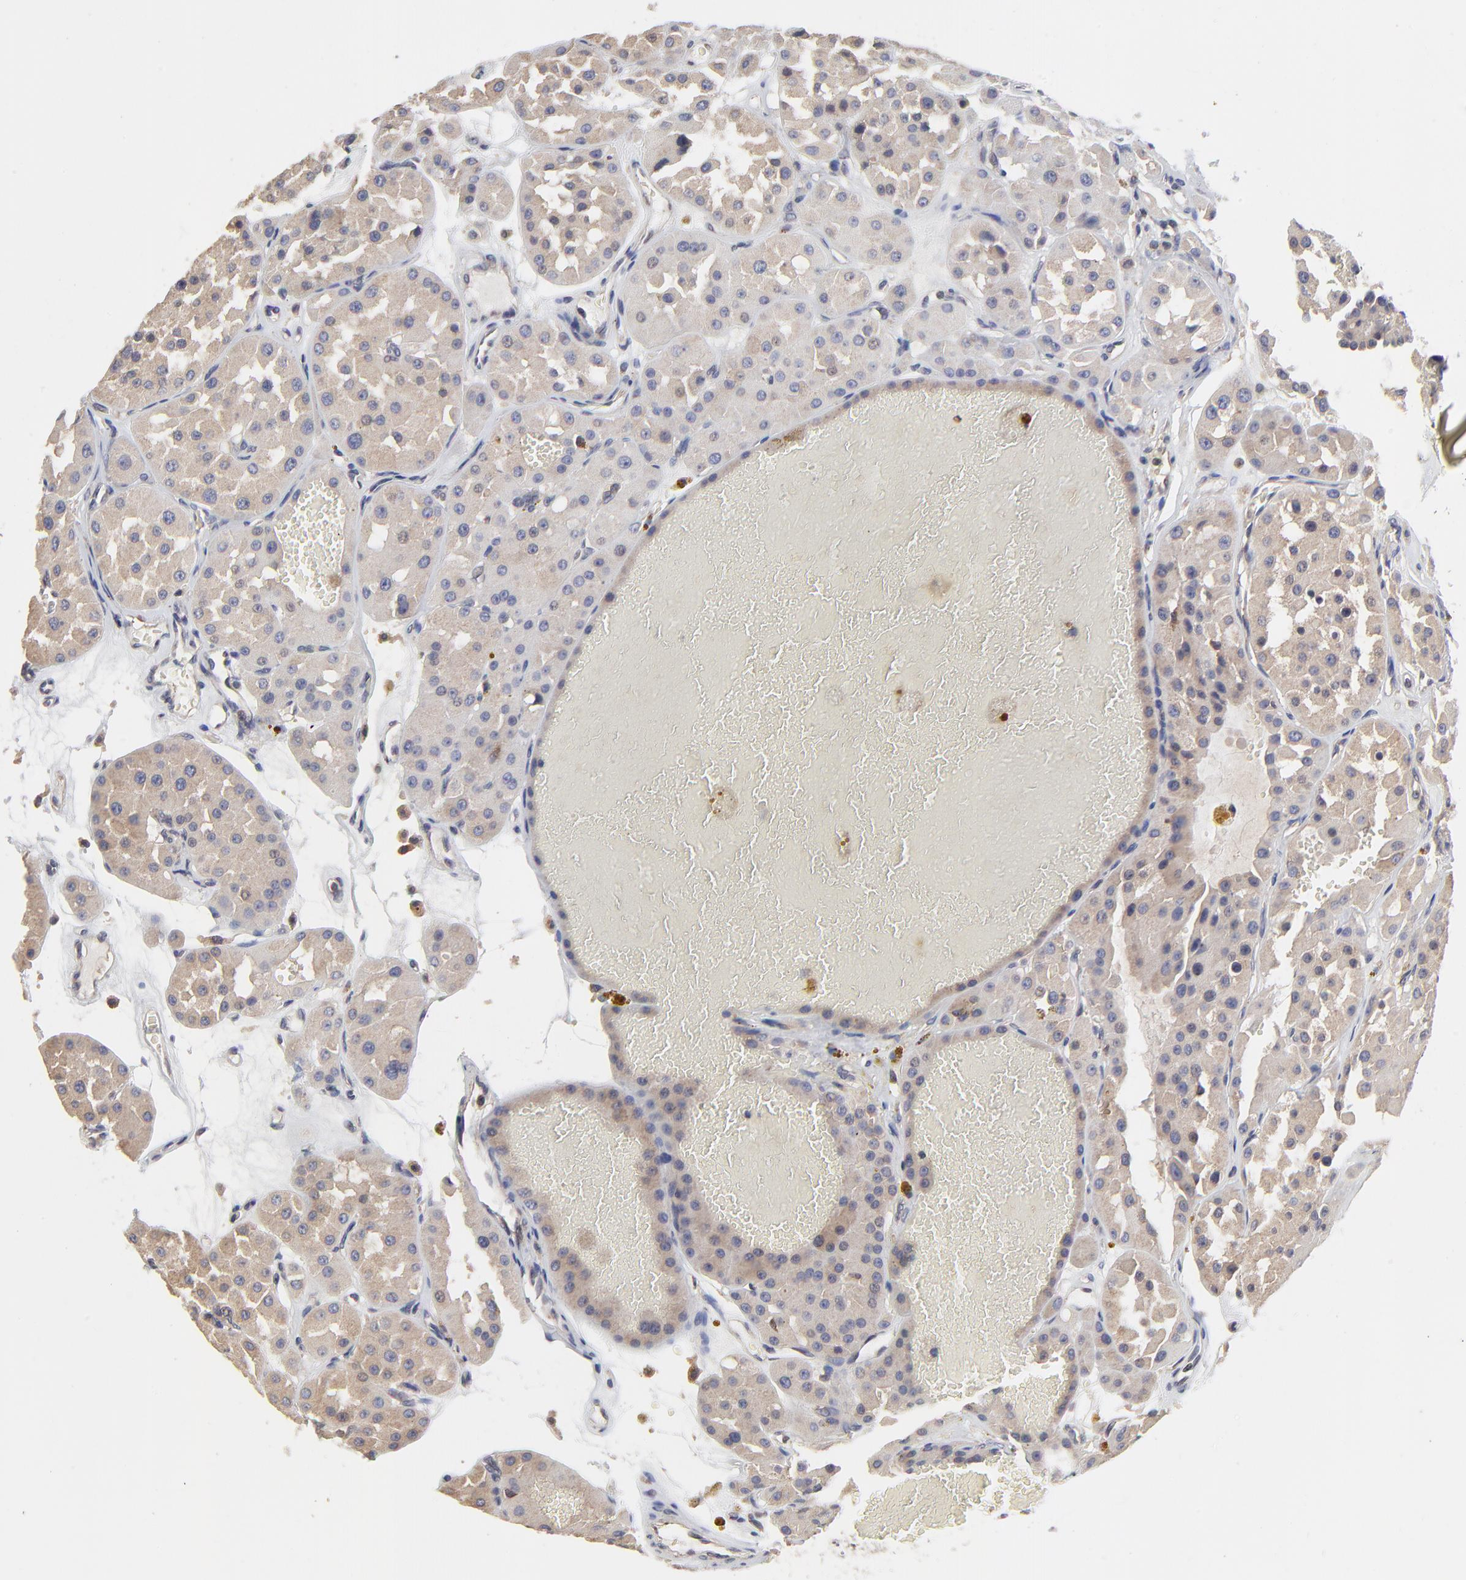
{"staining": {"intensity": "weak", "quantity": ">75%", "location": "cytoplasmic/membranous"}, "tissue": "renal cancer", "cell_type": "Tumor cells", "image_type": "cancer", "snomed": [{"axis": "morphology", "description": "Adenocarcinoma, uncertain malignant potential"}, {"axis": "topography", "description": "Kidney"}], "caption": "Approximately >75% of tumor cells in human renal cancer exhibit weak cytoplasmic/membranous protein expression as visualized by brown immunohistochemical staining.", "gene": "ELP2", "patient": {"sex": "male", "age": 63}}